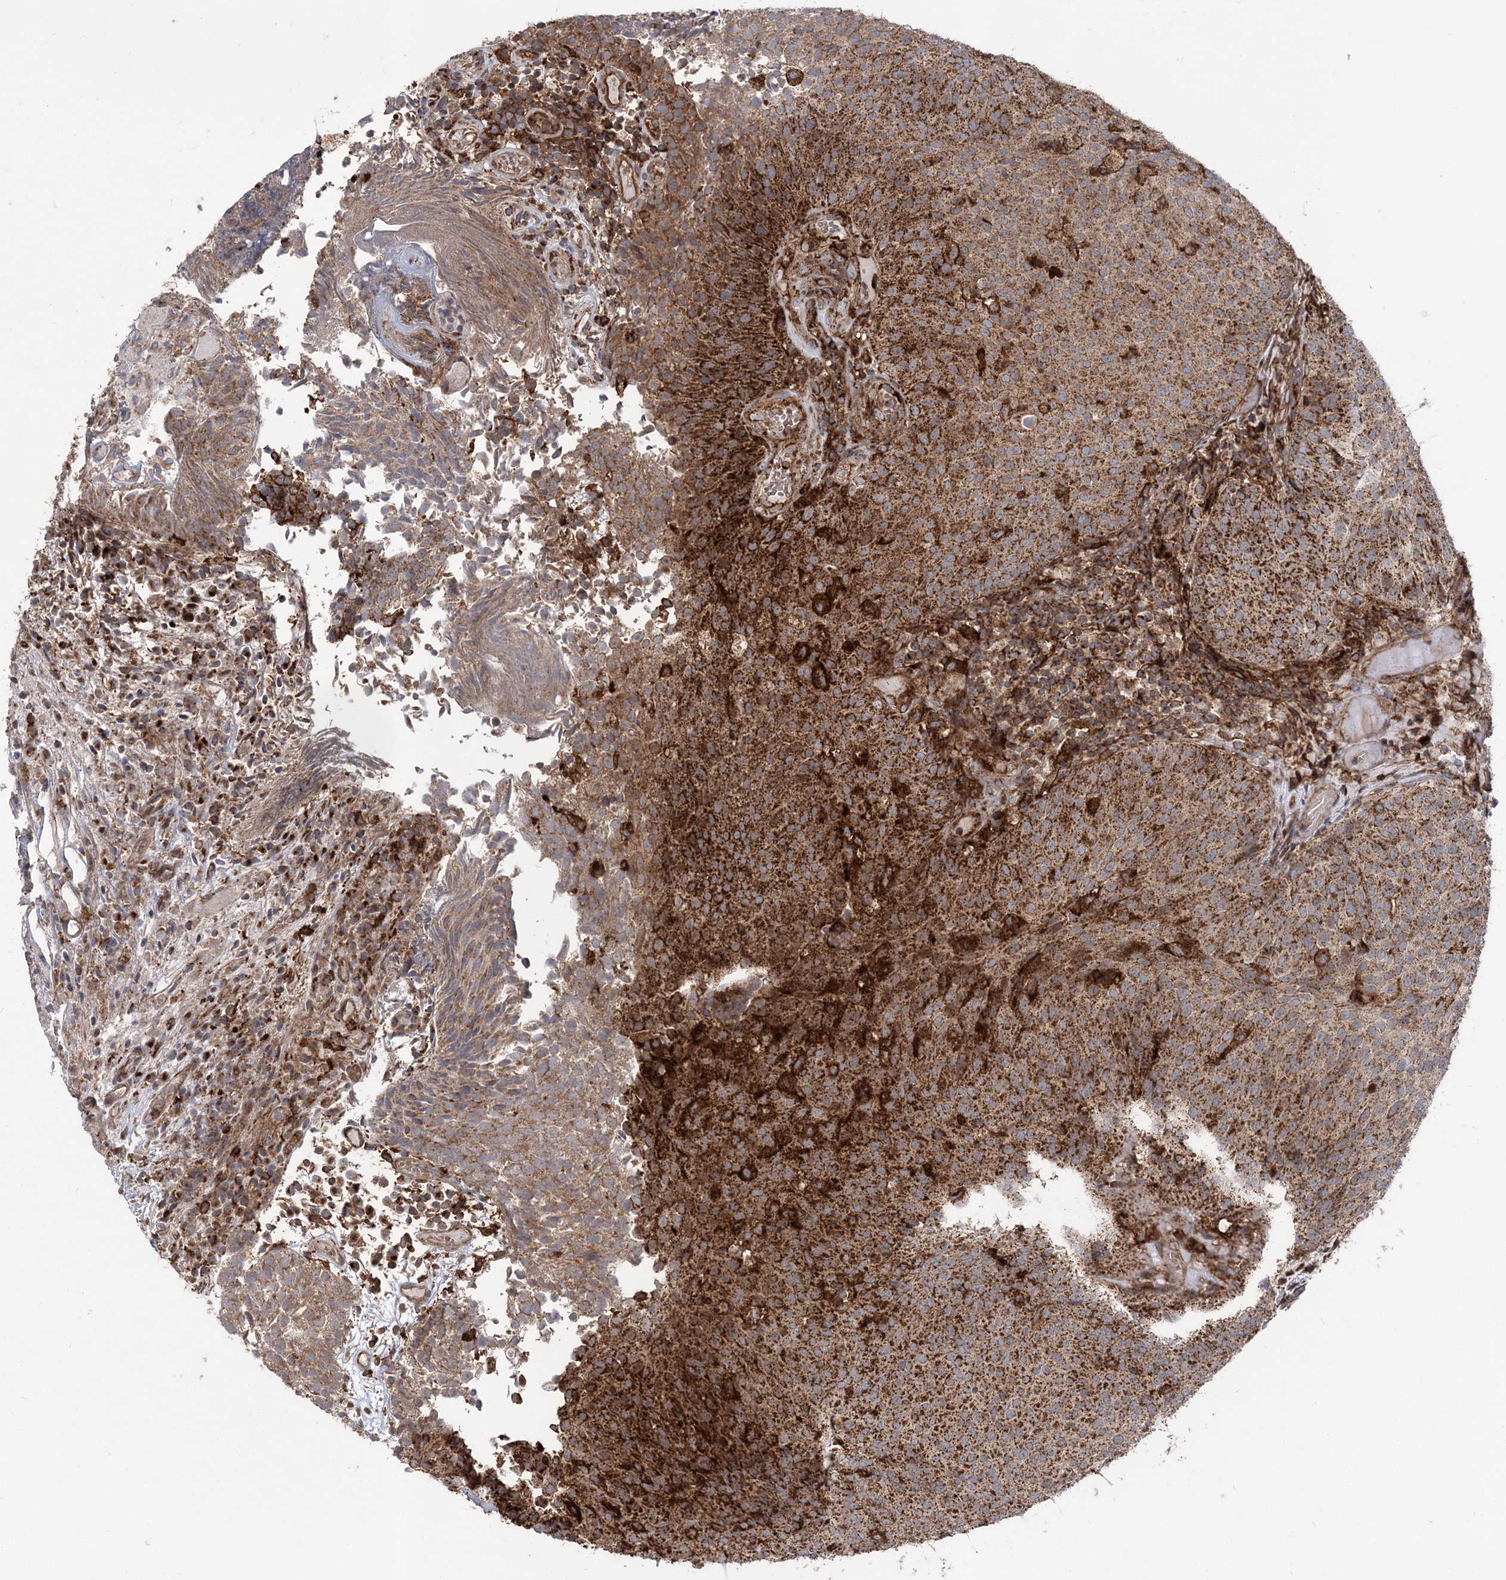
{"staining": {"intensity": "strong", "quantity": ">75%", "location": "cytoplasmic/membranous"}, "tissue": "urothelial cancer", "cell_type": "Tumor cells", "image_type": "cancer", "snomed": [{"axis": "morphology", "description": "Urothelial carcinoma, Low grade"}, {"axis": "topography", "description": "Urinary bladder"}], "caption": "Strong cytoplasmic/membranous protein staining is seen in approximately >75% of tumor cells in urothelial carcinoma (low-grade).", "gene": "LRPPRC", "patient": {"sex": "male", "age": 86}}